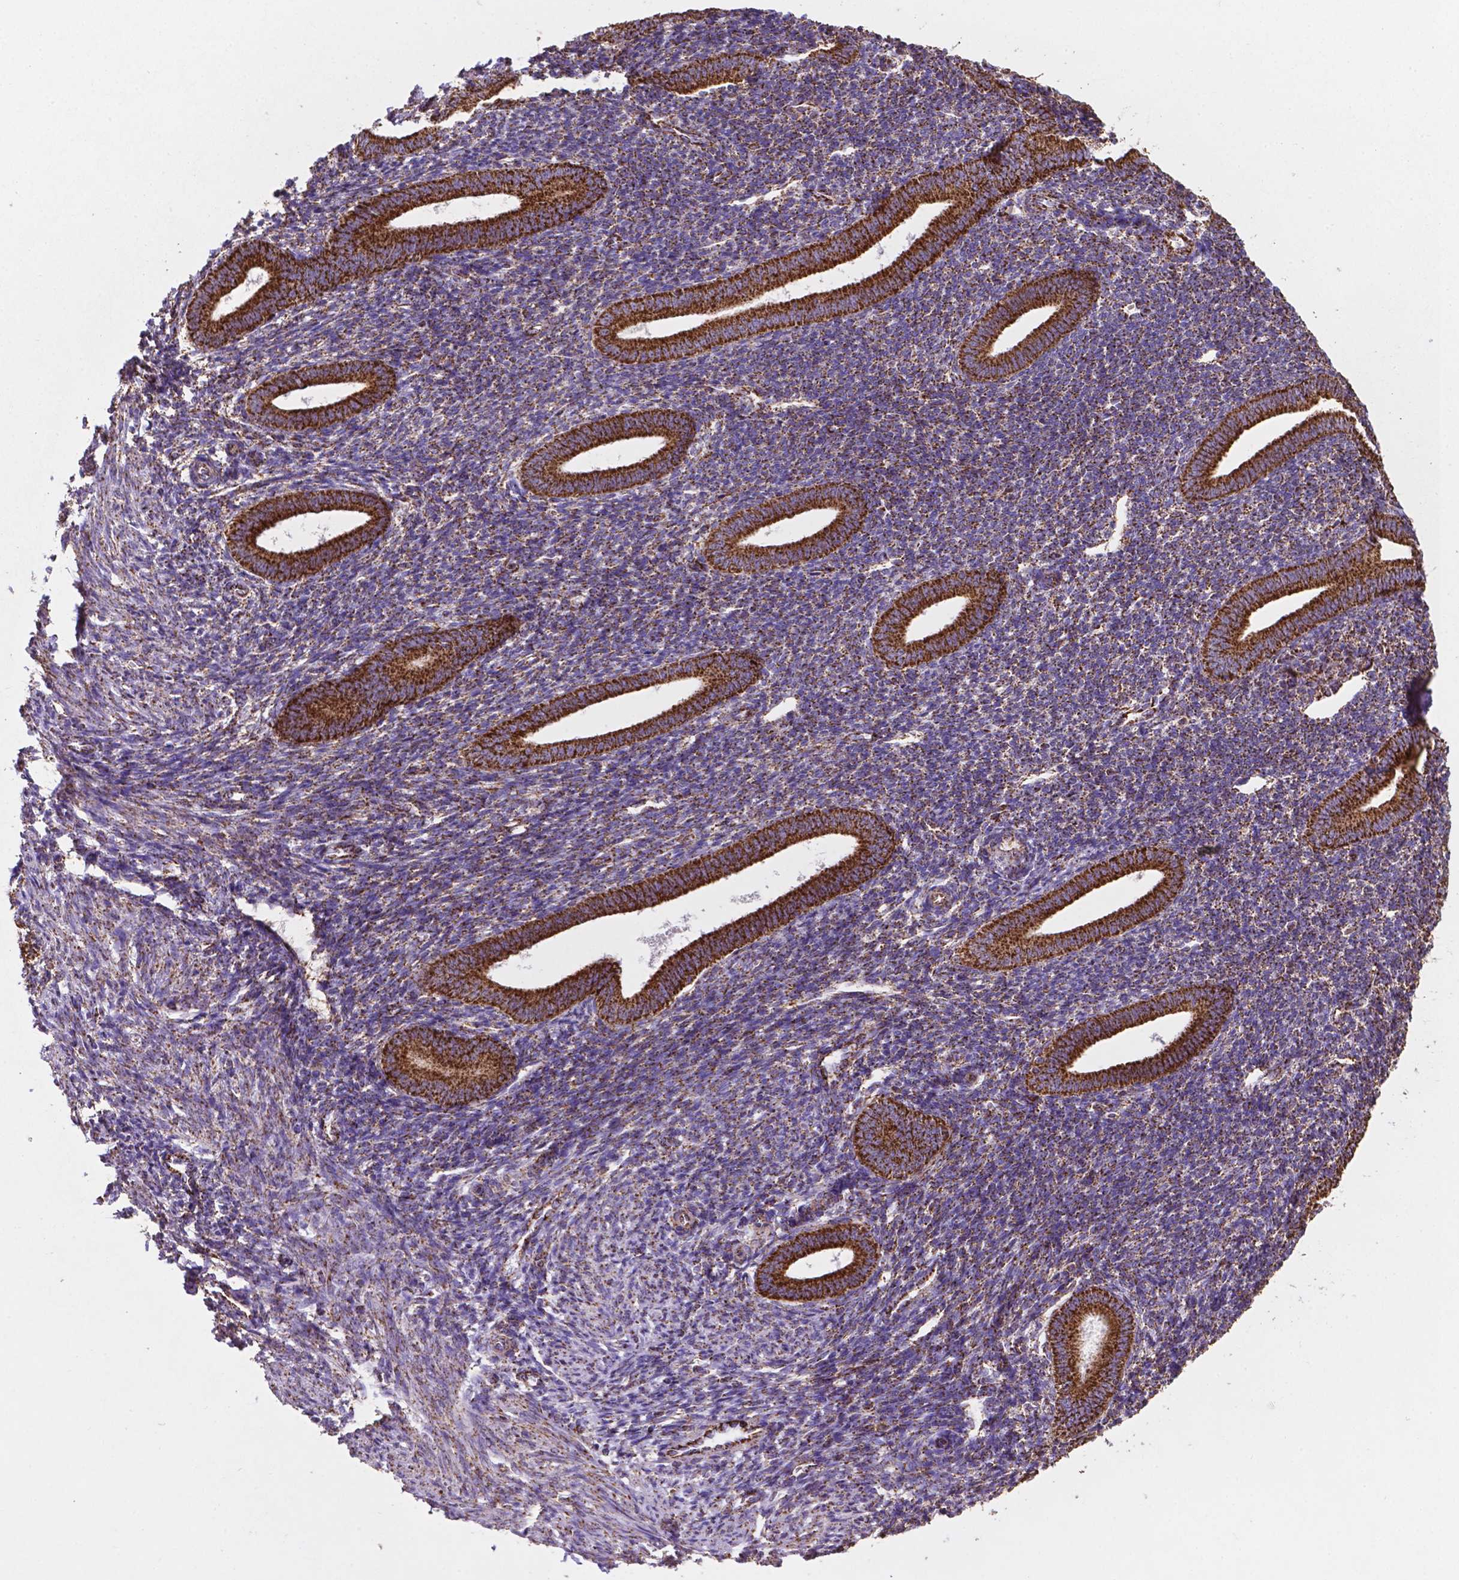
{"staining": {"intensity": "strong", "quantity": "25%-75%", "location": "cytoplasmic/membranous"}, "tissue": "endometrium", "cell_type": "Cells in endometrial stroma", "image_type": "normal", "snomed": [{"axis": "morphology", "description": "Normal tissue, NOS"}, {"axis": "topography", "description": "Endometrium"}], "caption": "Immunohistochemical staining of unremarkable human endometrium displays high levels of strong cytoplasmic/membranous staining in approximately 25%-75% of cells in endometrial stroma.", "gene": "HSPD1", "patient": {"sex": "female", "age": 25}}